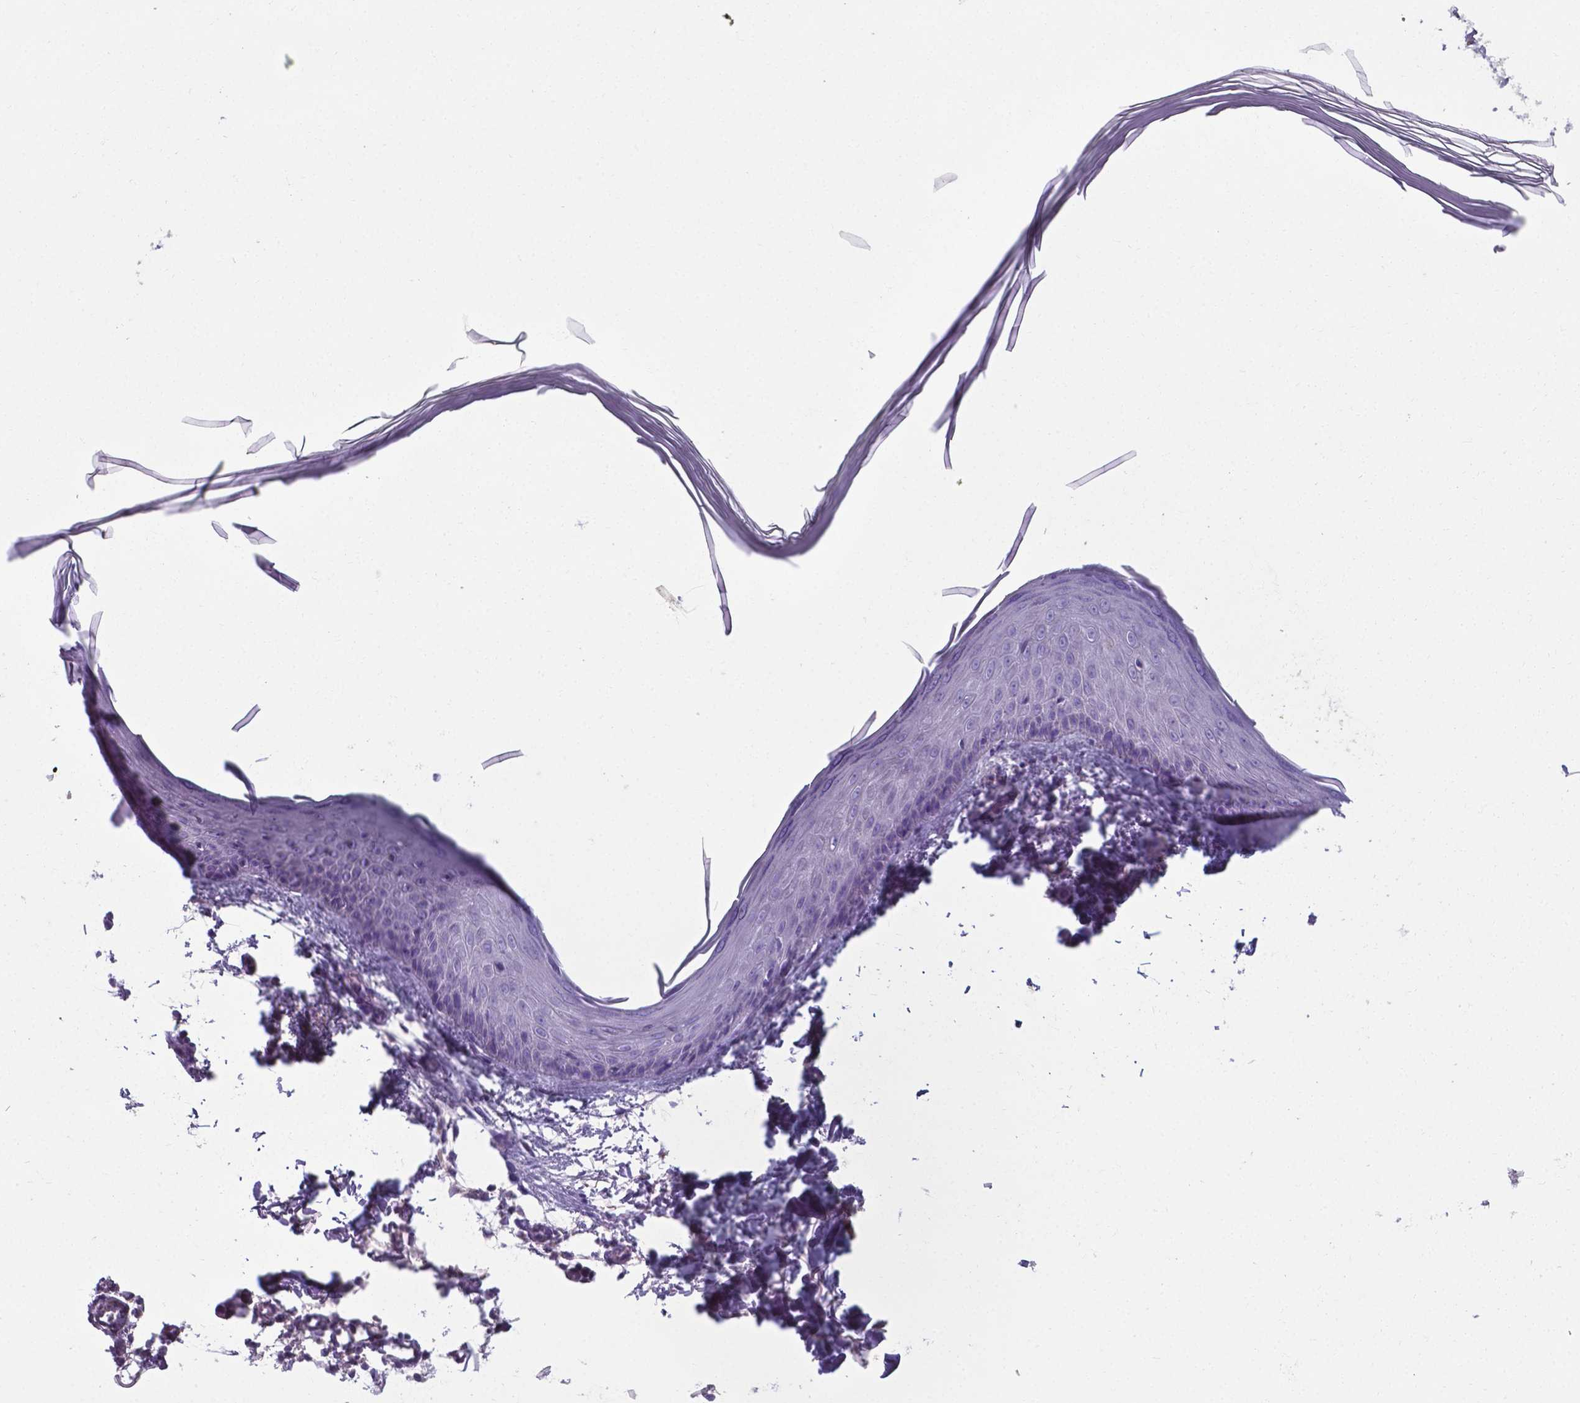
{"staining": {"intensity": "negative", "quantity": "none", "location": "none"}, "tissue": "skin", "cell_type": "Fibroblasts", "image_type": "normal", "snomed": [{"axis": "morphology", "description": "Normal tissue, NOS"}, {"axis": "topography", "description": "Skin"}], "caption": "This is an IHC image of normal human skin. There is no positivity in fibroblasts.", "gene": "AP5B1", "patient": {"sex": "female", "age": 62}}